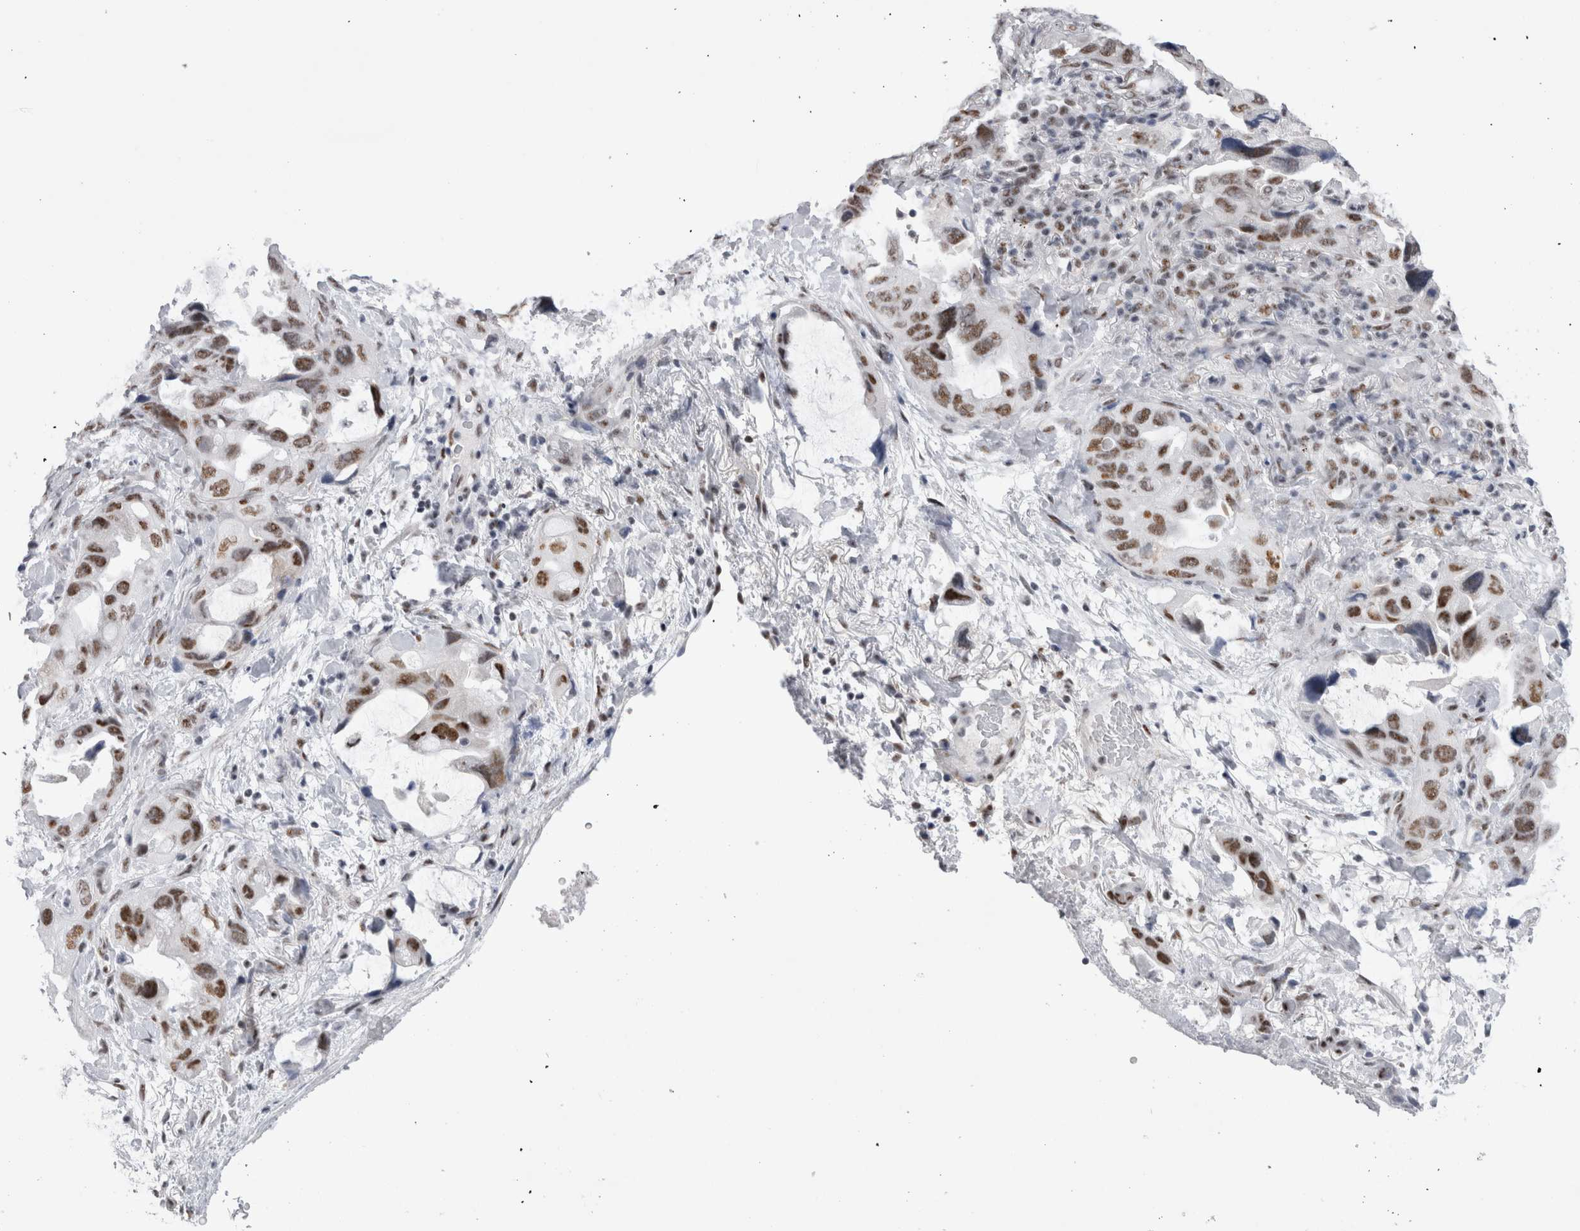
{"staining": {"intensity": "moderate", "quantity": "25%-75%", "location": "nuclear"}, "tissue": "lung cancer", "cell_type": "Tumor cells", "image_type": "cancer", "snomed": [{"axis": "morphology", "description": "Squamous cell carcinoma, NOS"}, {"axis": "topography", "description": "Lung"}], "caption": "Immunohistochemistry of lung cancer (squamous cell carcinoma) demonstrates medium levels of moderate nuclear staining in approximately 25%-75% of tumor cells. The staining was performed using DAB to visualize the protein expression in brown, while the nuclei were stained in blue with hematoxylin (Magnification: 20x).", "gene": "API5", "patient": {"sex": "female", "age": 73}}